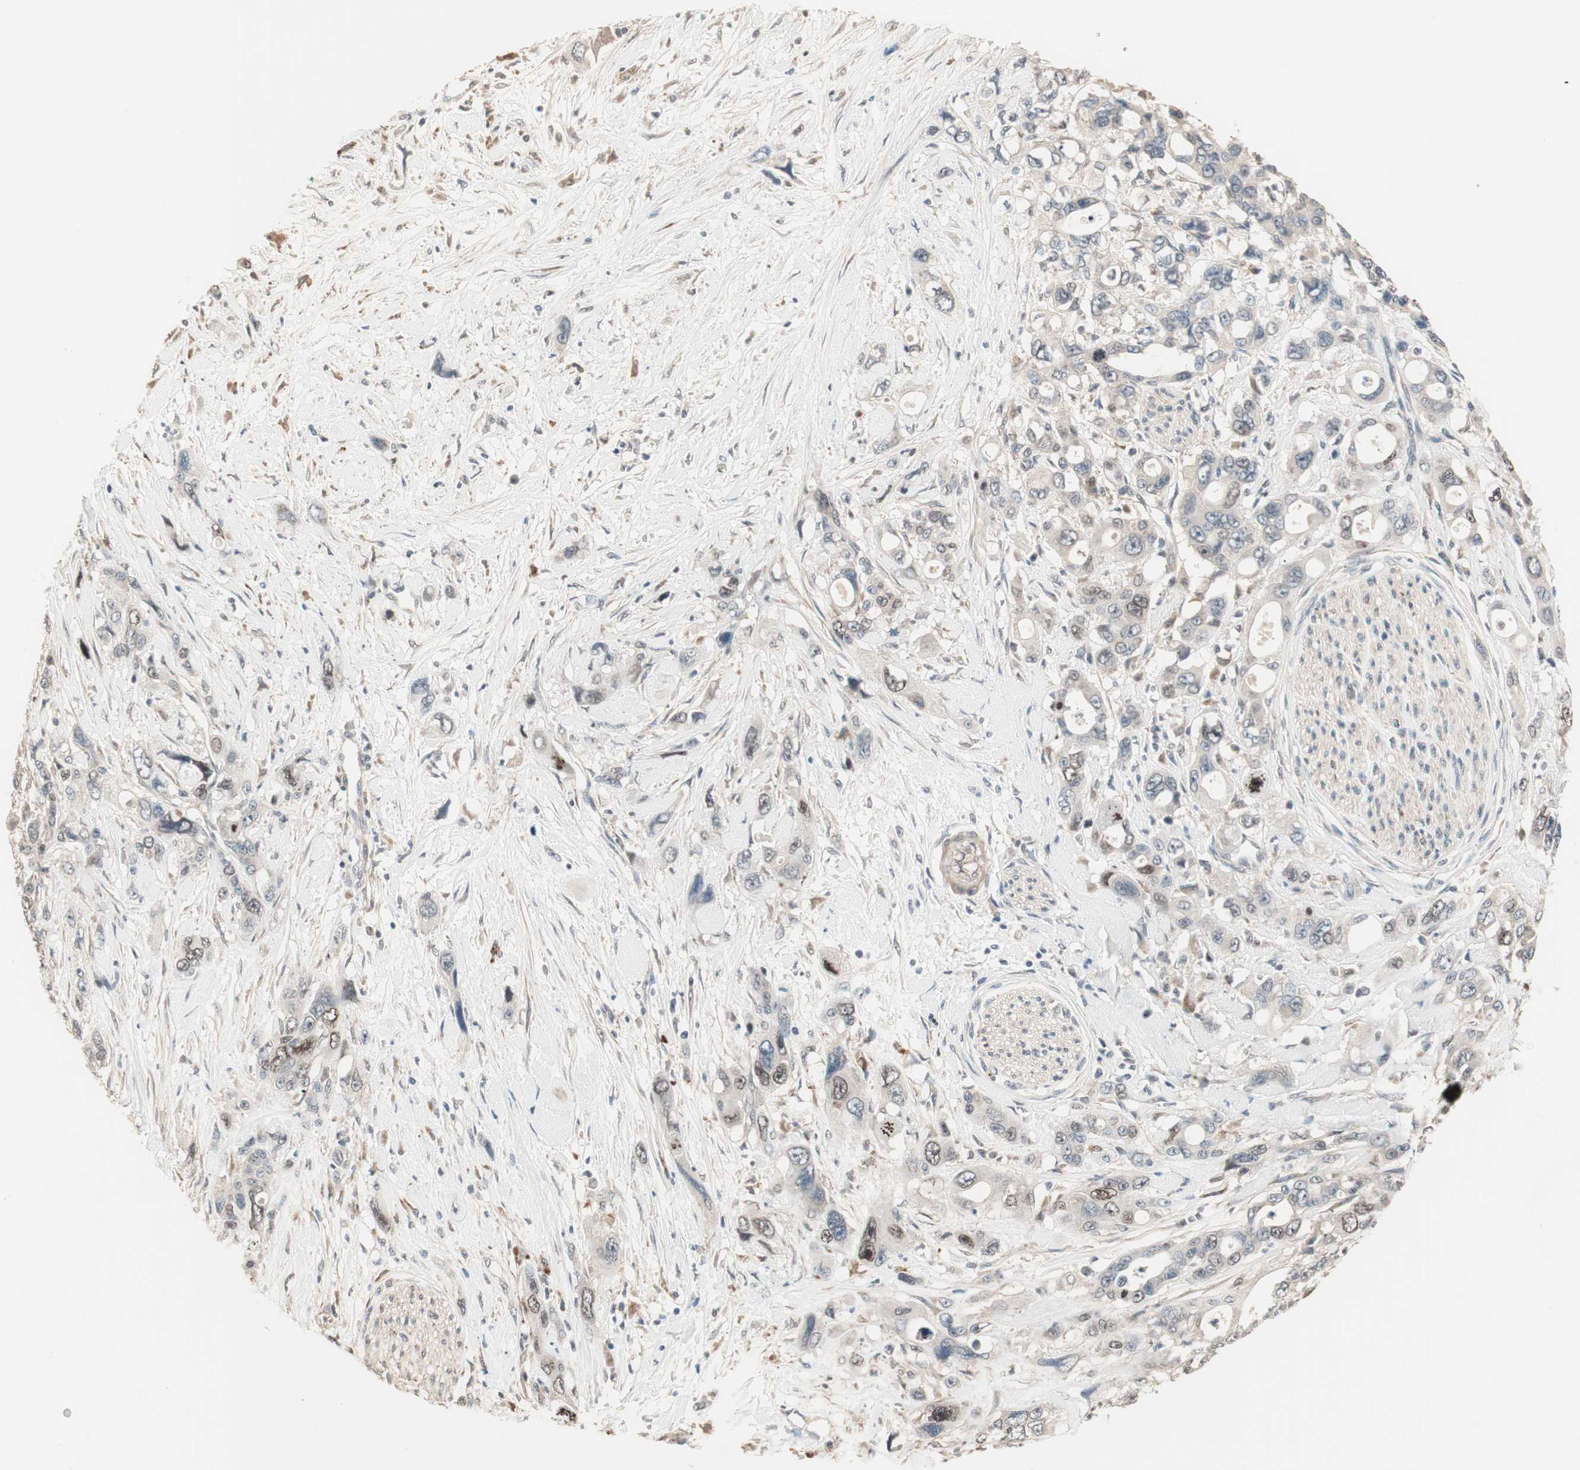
{"staining": {"intensity": "weak", "quantity": "25%-75%", "location": "cytoplasmic/membranous,nuclear"}, "tissue": "pancreatic cancer", "cell_type": "Tumor cells", "image_type": "cancer", "snomed": [{"axis": "morphology", "description": "Adenocarcinoma, NOS"}, {"axis": "topography", "description": "Pancreas"}], "caption": "An immunohistochemistry (IHC) histopathology image of tumor tissue is shown. Protein staining in brown highlights weak cytoplasmic/membranous and nuclear positivity in pancreatic cancer within tumor cells. (DAB IHC with brightfield microscopy, high magnification).", "gene": "NFRKB", "patient": {"sex": "male", "age": 46}}